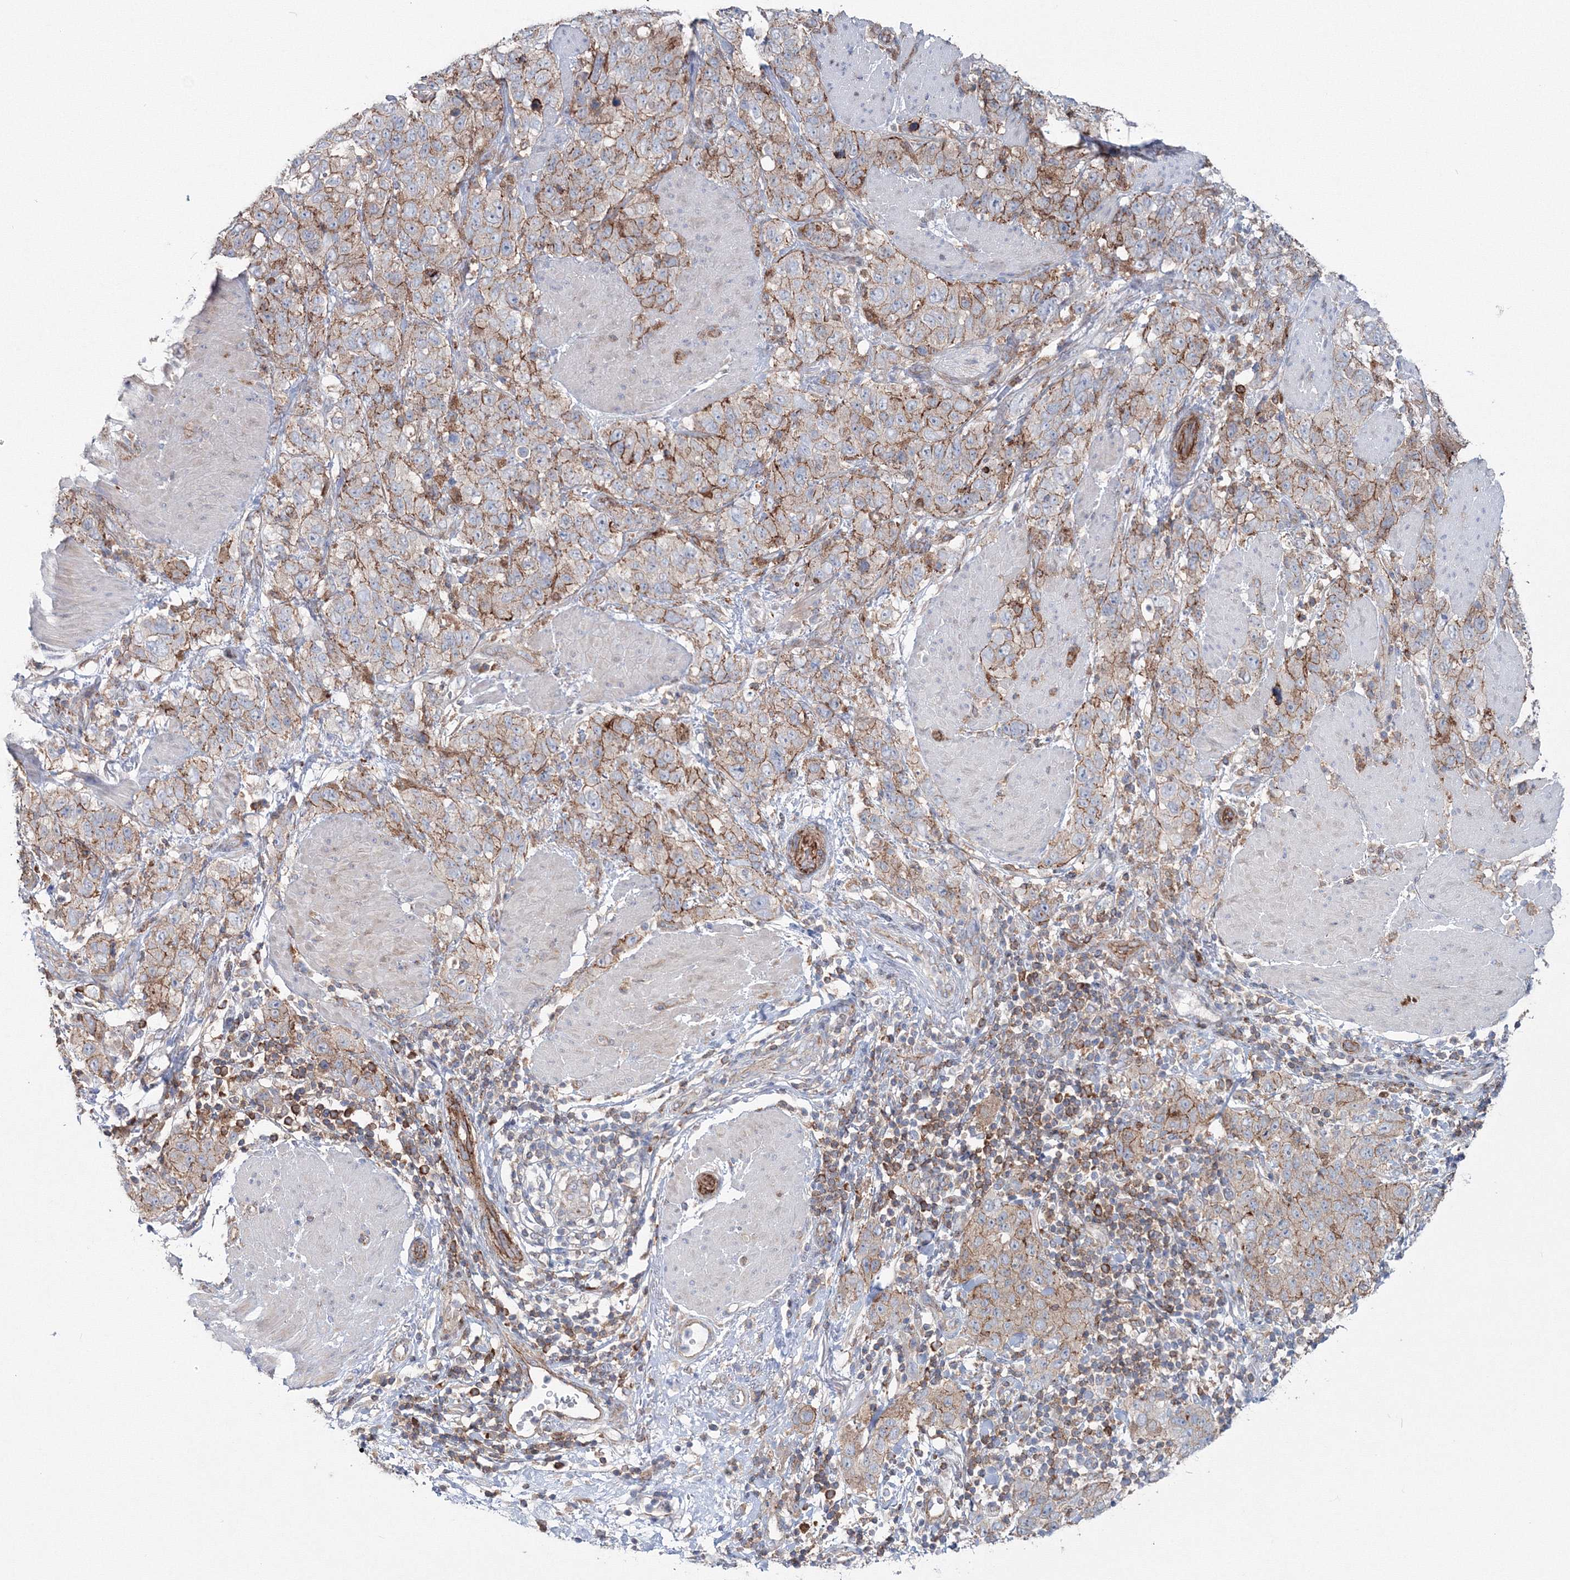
{"staining": {"intensity": "moderate", "quantity": "25%-75%", "location": "cytoplasmic/membranous"}, "tissue": "stomach cancer", "cell_type": "Tumor cells", "image_type": "cancer", "snomed": [{"axis": "morphology", "description": "Adenocarcinoma, NOS"}, {"axis": "topography", "description": "Stomach"}], "caption": "About 25%-75% of tumor cells in human stomach cancer show moderate cytoplasmic/membranous protein positivity as visualized by brown immunohistochemical staining.", "gene": "GGA2", "patient": {"sex": "male", "age": 48}}